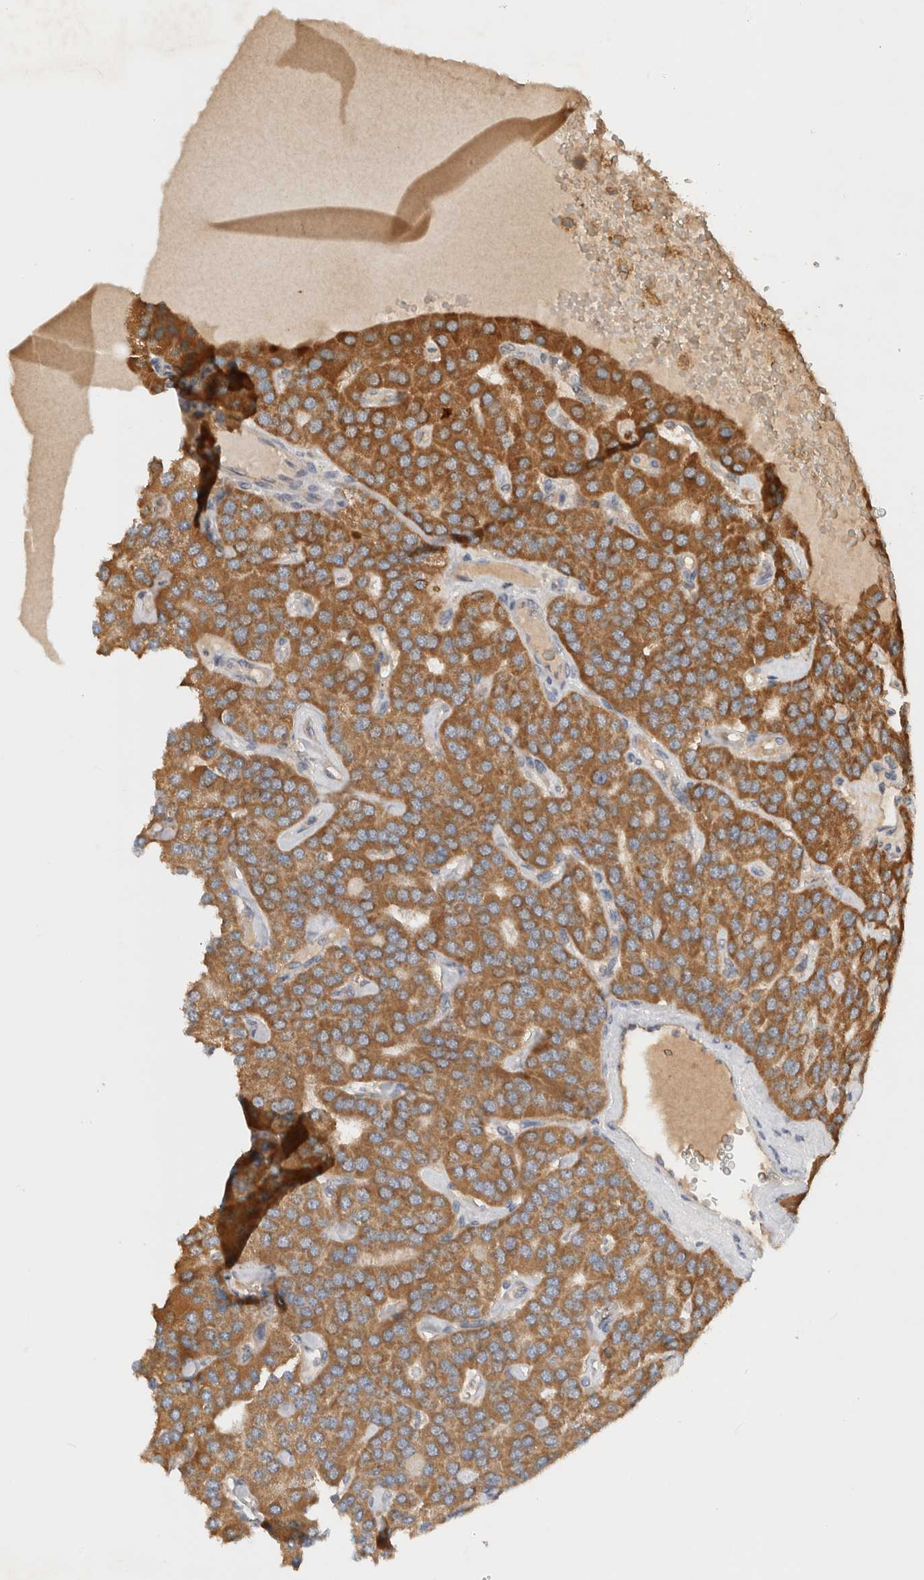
{"staining": {"intensity": "strong", "quantity": ">75%", "location": "cytoplasmic/membranous"}, "tissue": "parathyroid gland", "cell_type": "Glandular cells", "image_type": "normal", "snomed": [{"axis": "morphology", "description": "Normal tissue, NOS"}, {"axis": "morphology", "description": "Adenoma, NOS"}, {"axis": "topography", "description": "Parathyroid gland"}], "caption": "A high amount of strong cytoplasmic/membranous expression is identified in about >75% of glandular cells in benign parathyroid gland. The staining was performed using DAB (3,3'-diaminobenzidine) to visualize the protein expression in brown, while the nuclei were stained in blue with hematoxylin (Magnification: 20x).", "gene": "AMPD1", "patient": {"sex": "female", "age": 86}}